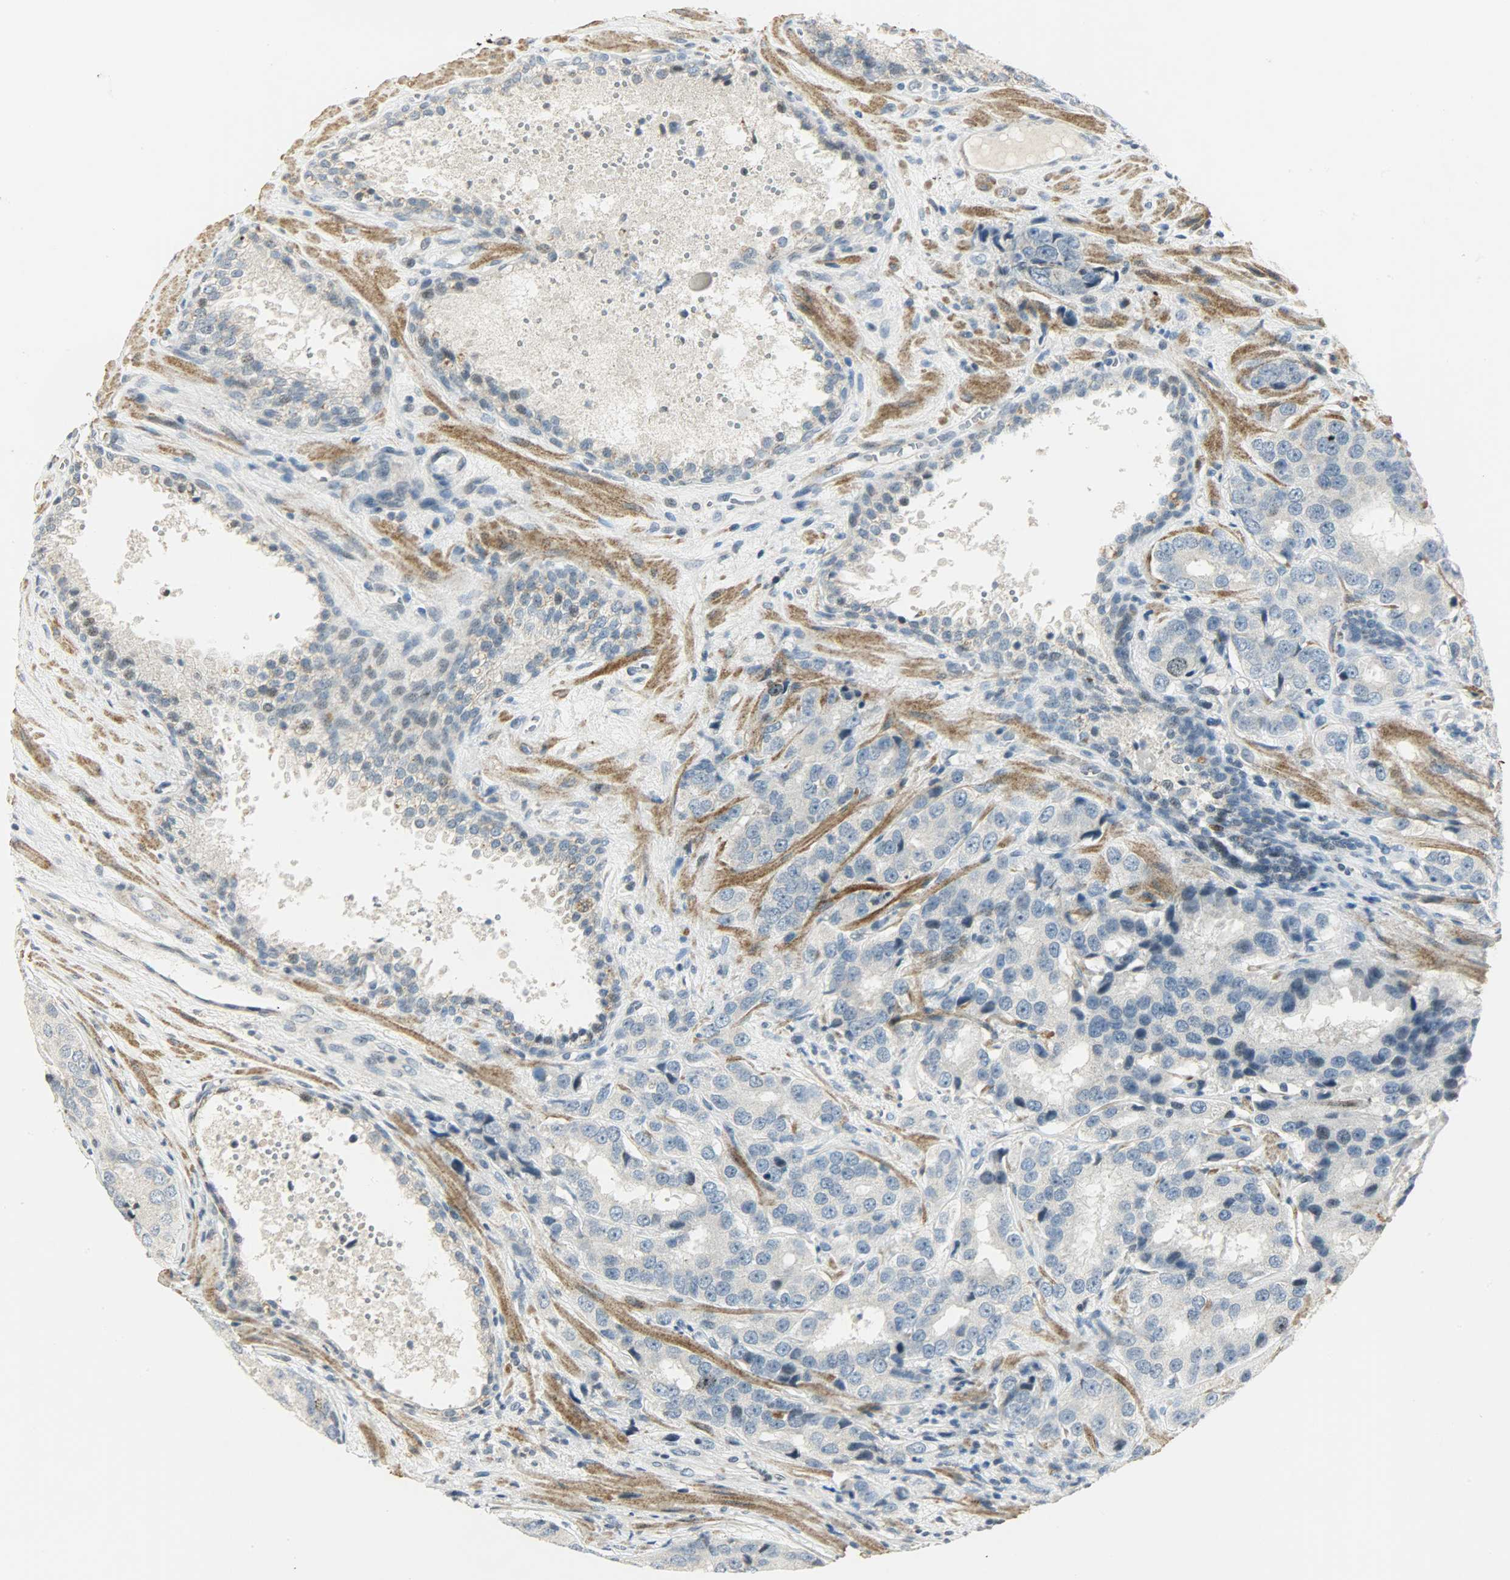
{"staining": {"intensity": "negative", "quantity": "none", "location": "none"}, "tissue": "prostate cancer", "cell_type": "Tumor cells", "image_type": "cancer", "snomed": [{"axis": "morphology", "description": "Adenocarcinoma, High grade"}, {"axis": "topography", "description": "Prostate"}], "caption": "Prostate adenocarcinoma (high-grade) stained for a protein using IHC exhibits no positivity tumor cells.", "gene": "AURKB", "patient": {"sex": "male", "age": 58}}